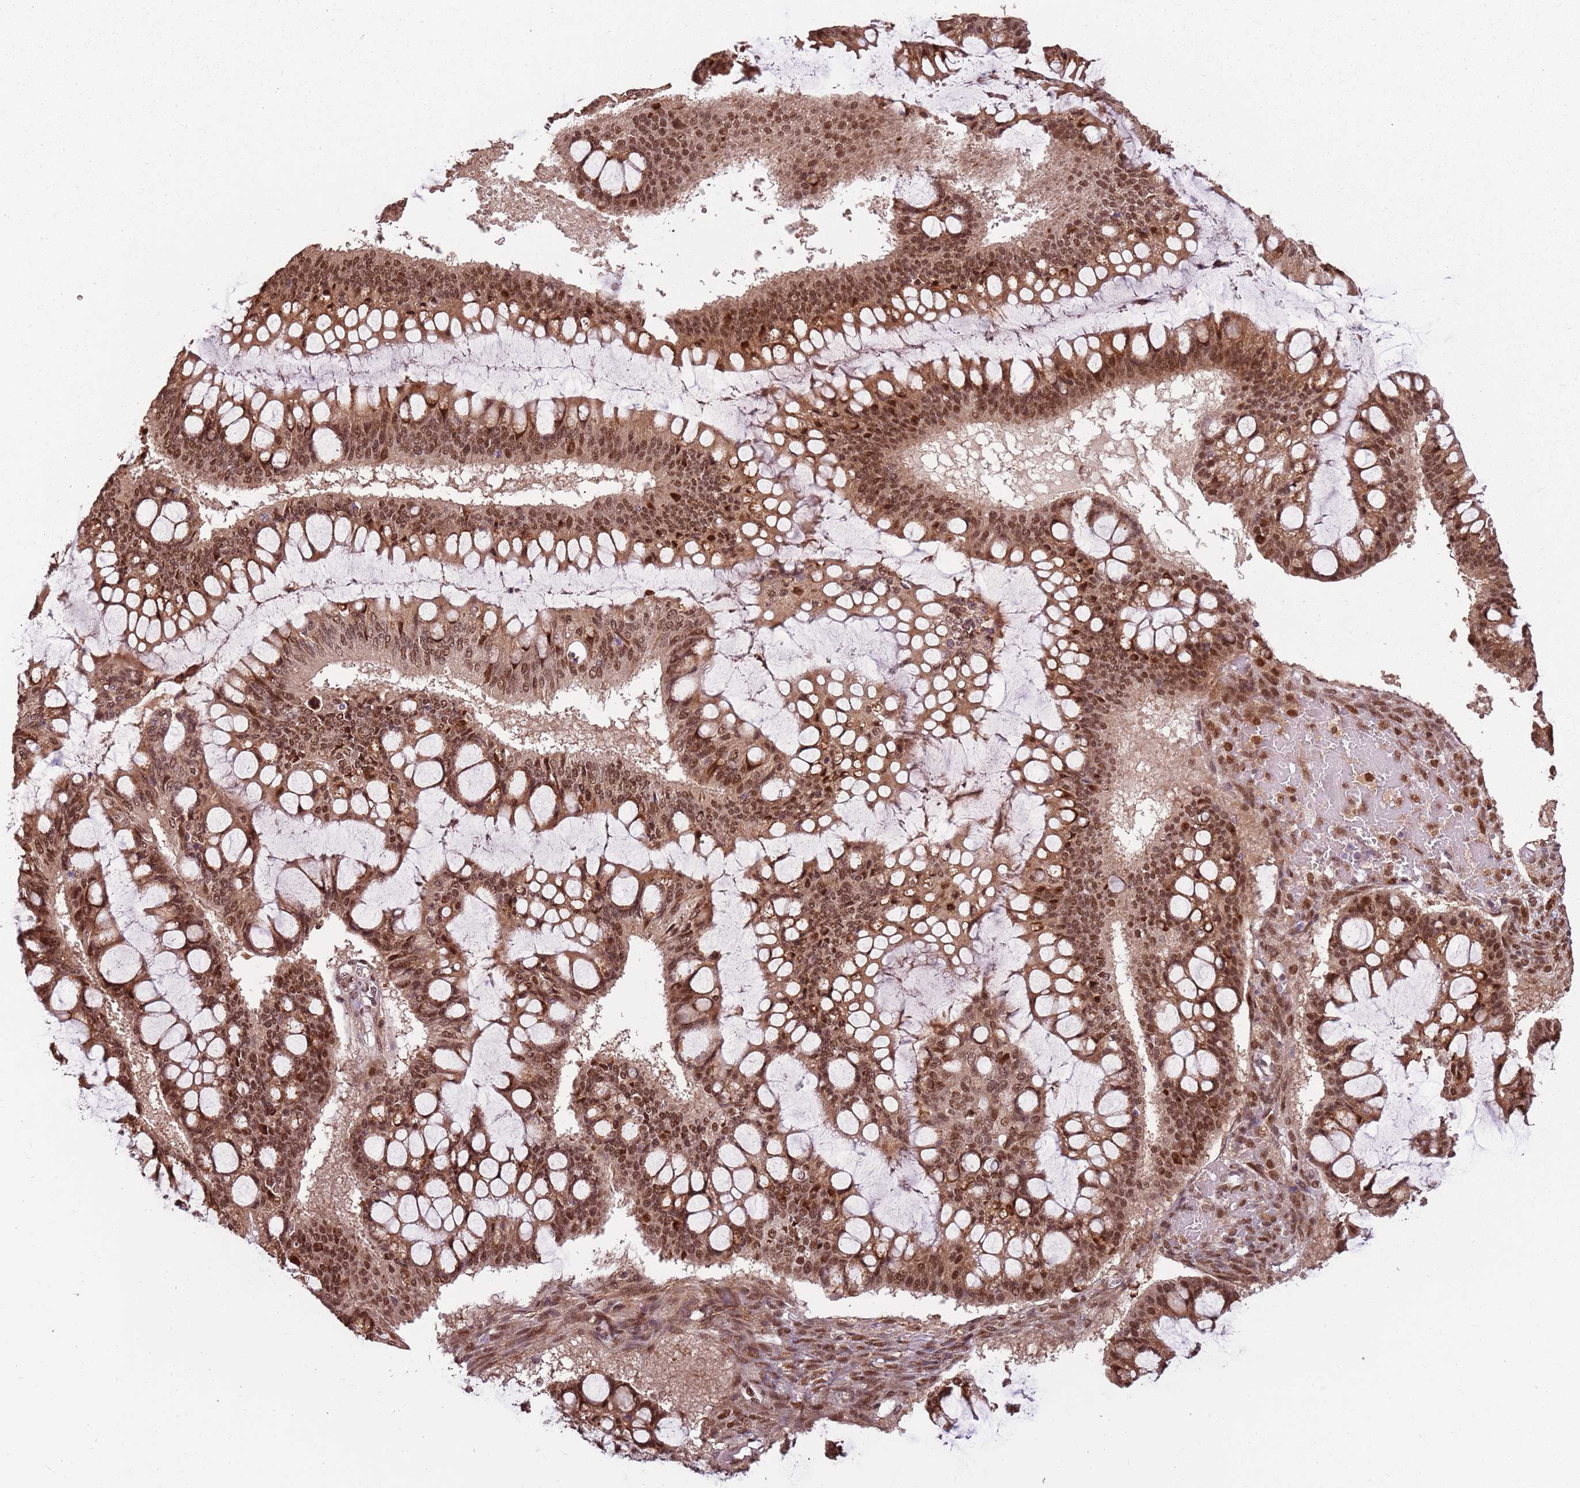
{"staining": {"intensity": "strong", "quantity": ">75%", "location": "cytoplasmic/membranous,nuclear"}, "tissue": "ovarian cancer", "cell_type": "Tumor cells", "image_type": "cancer", "snomed": [{"axis": "morphology", "description": "Cystadenocarcinoma, mucinous, NOS"}, {"axis": "topography", "description": "Ovary"}], "caption": "Strong cytoplasmic/membranous and nuclear protein positivity is identified in approximately >75% of tumor cells in mucinous cystadenocarcinoma (ovarian).", "gene": "POLR3H", "patient": {"sex": "female", "age": 73}}